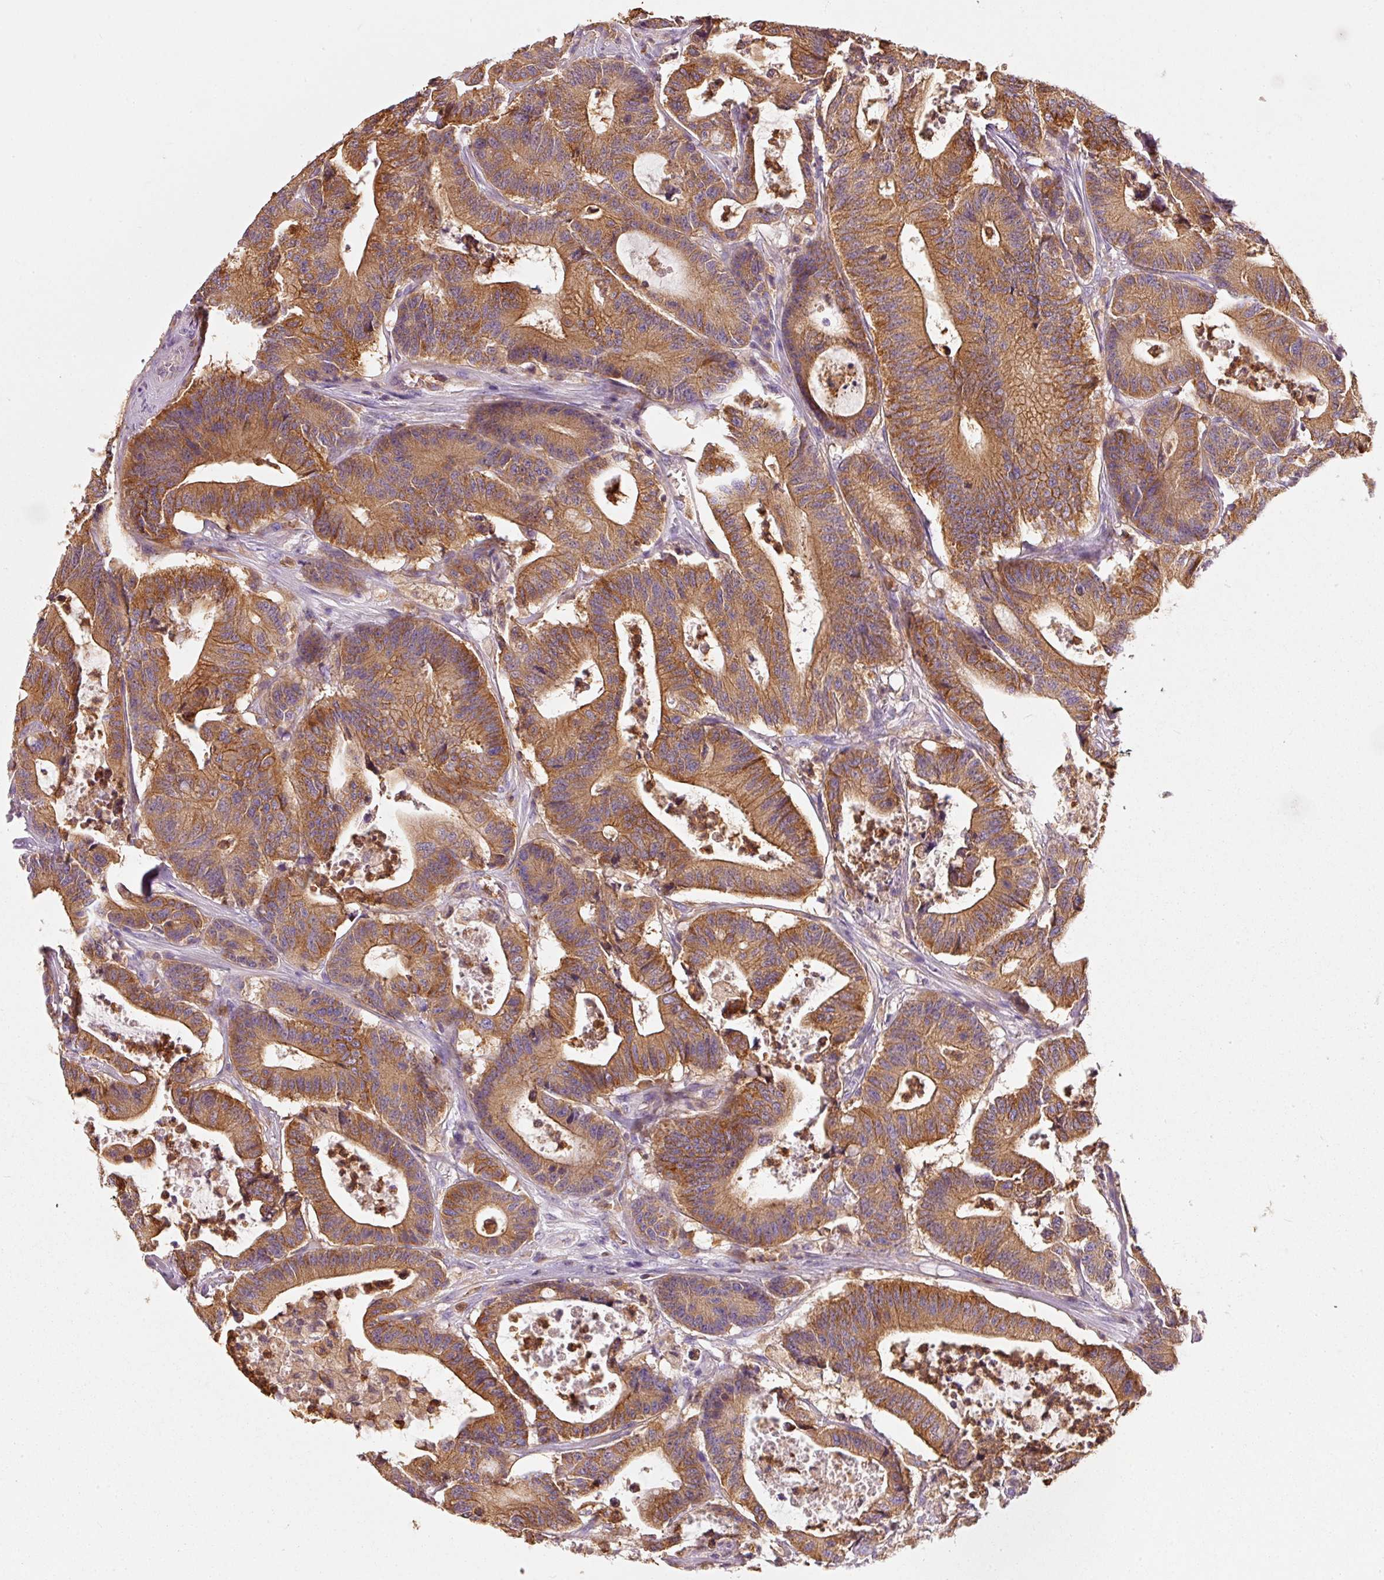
{"staining": {"intensity": "strong", "quantity": ">75%", "location": "cytoplasmic/membranous"}, "tissue": "colorectal cancer", "cell_type": "Tumor cells", "image_type": "cancer", "snomed": [{"axis": "morphology", "description": "Adenocarcinoma, NOS"}, {"axis": "topography", "description": "Colon"}], "caption": "This histopathology image exhibits immunohistochemistry staining of adenocarcinoma (colorectal), with high strong cytoplasmic/membranous staining in about >75% of tumor cells.", "gene": "IQGAP2", "patient": {"sex": "female", "age": 84}}